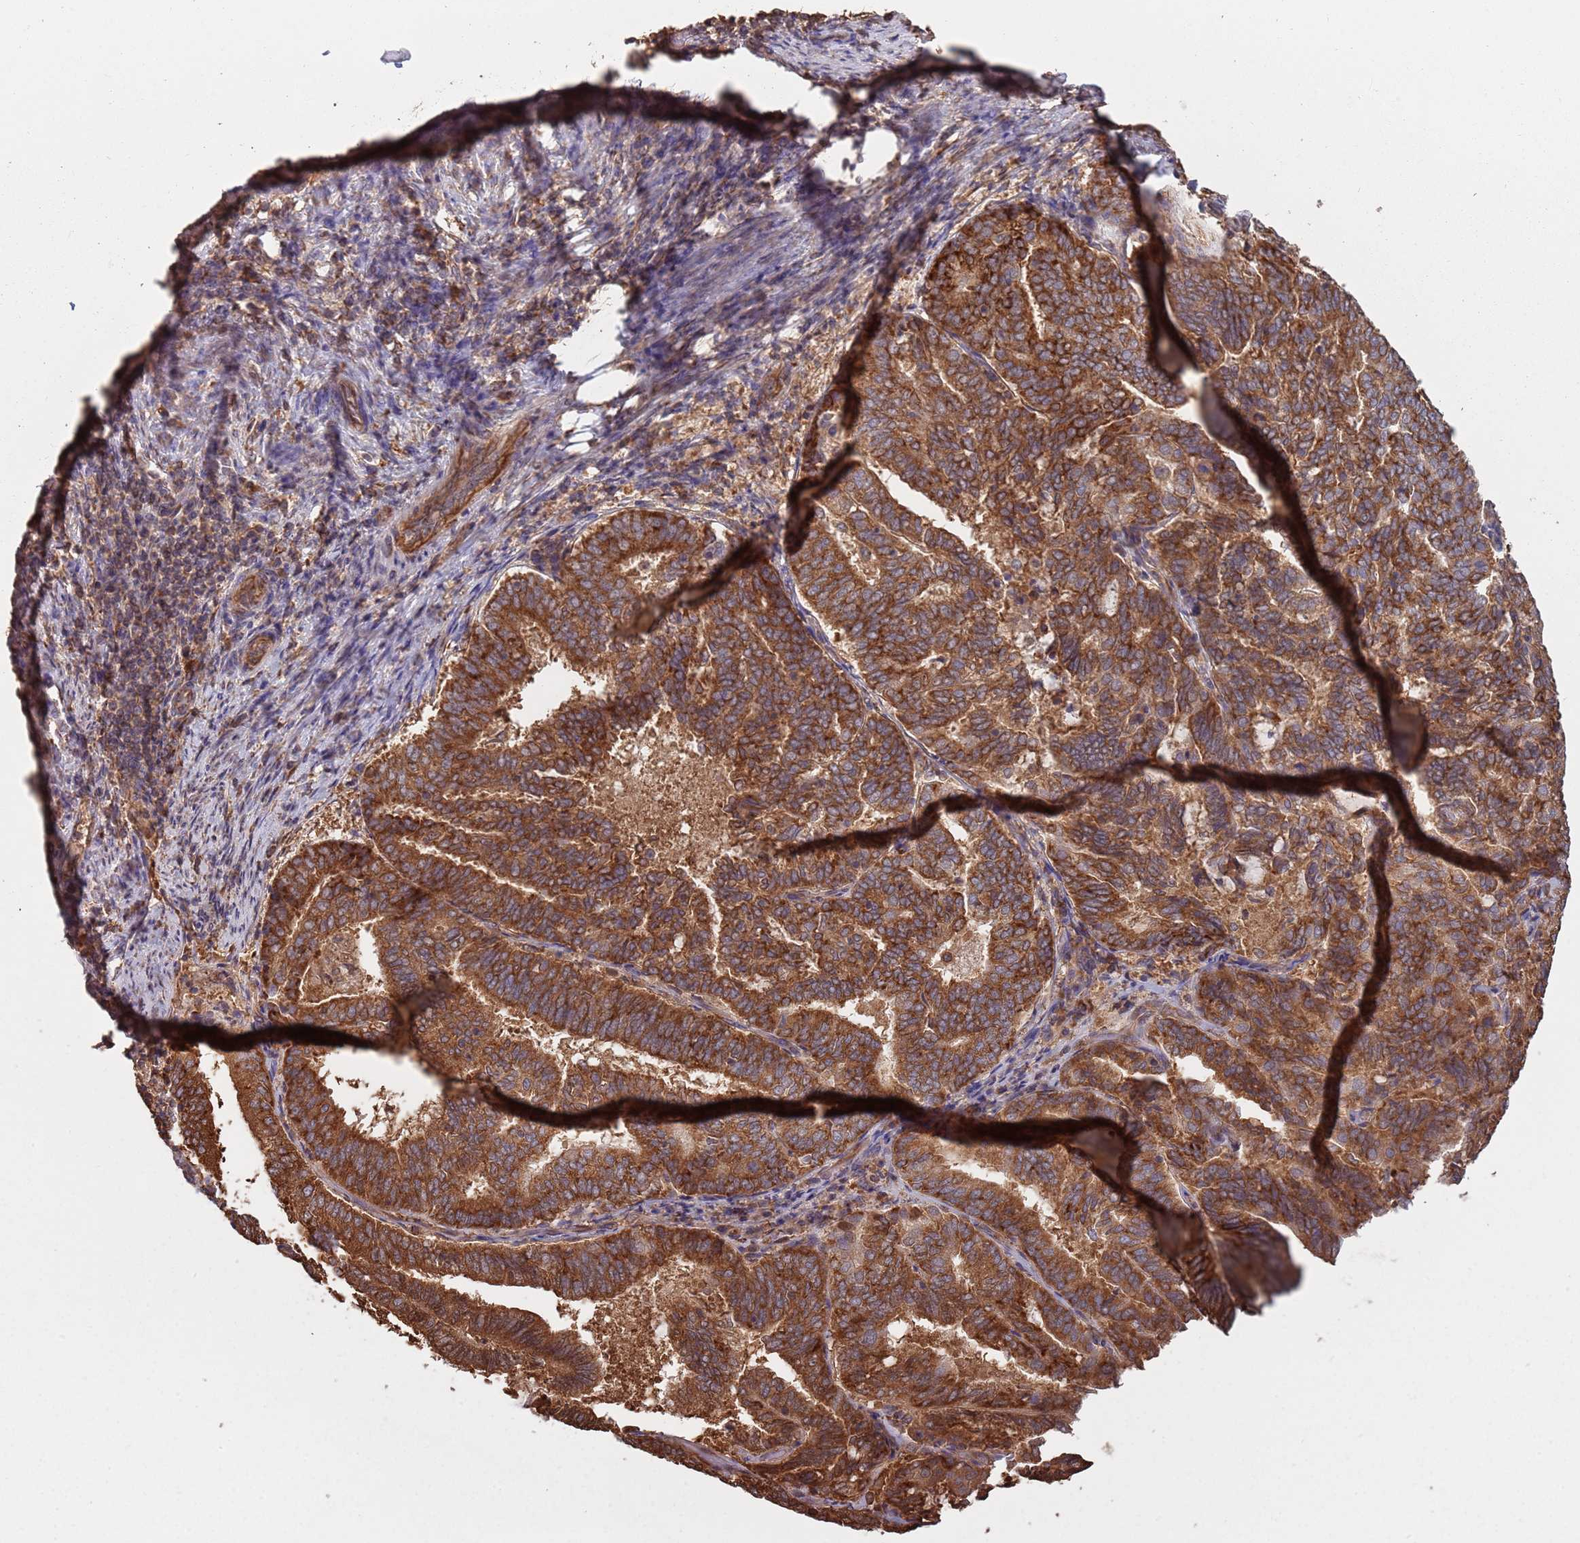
{"staining": {"intensity": "strong", "quantity": ">75%", "location": "cytoplasmic/membranous"}, "tissue": "endometrial cancer", "cell_type": "Tumor cells", "image_type": "cancer", "snomed": [{"axis": "morphology", "description": "Adenocarcinoma, NOS"}, {"axis": "topography", "description": "Endometrium"}], "caption": "High-magnification brightfield microscopy of endometrial adenocarcinoma stained with DAB (brown) and counterstained with hematoxylin (blue). tumor cells exhibit strong cytoplasmic/membranous staining is present in about>75% of cells.", "gene": "COG4", "patient": {"sex": "female", "age": 80}}